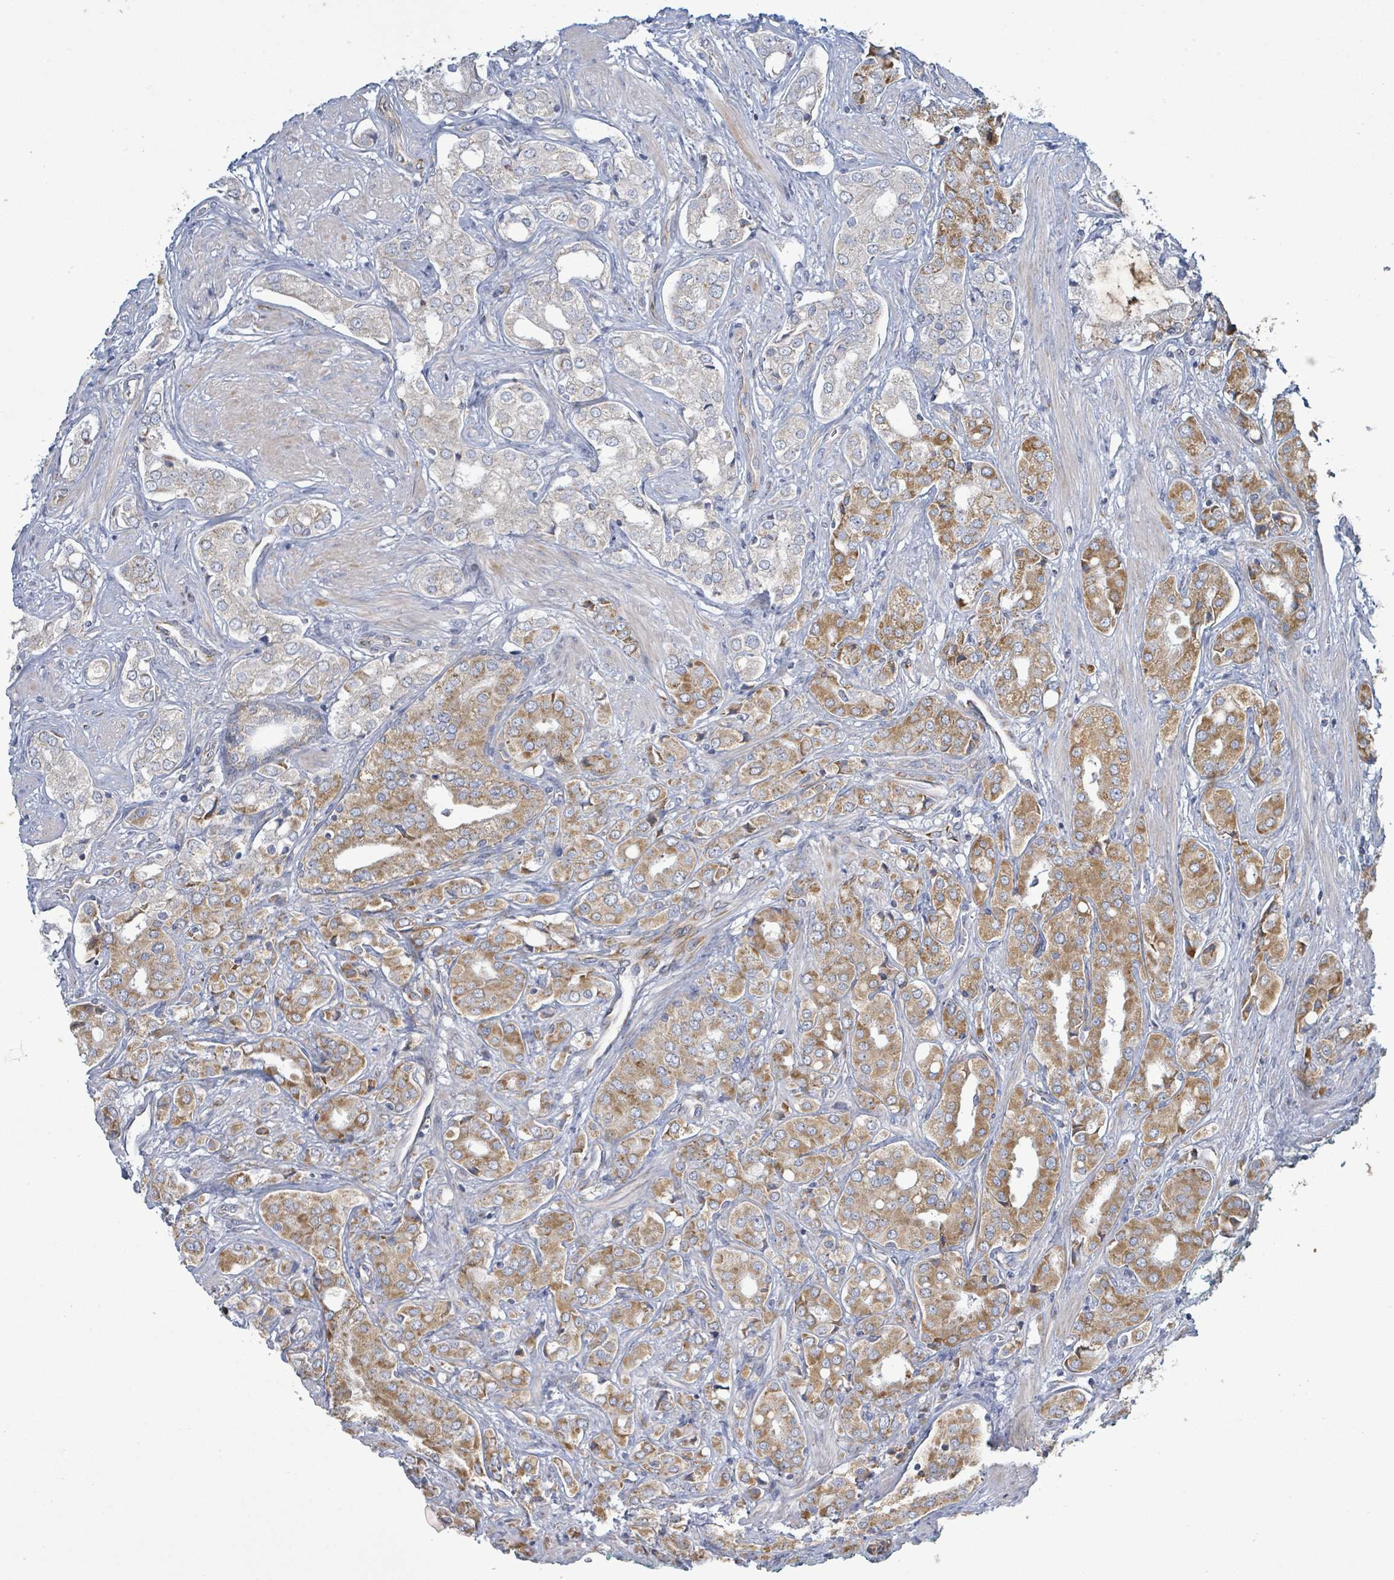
{"staining": {"intensity": "moderate", "quantity": "25%-75%", "location": "cytoplasmic/membranous"}, "tissue": "prostate cancer", "cell_type": "Tumor cells", "image_type": "cancer", "snomed": [{"axis": "morphology", "description": "Adenocarcinoma, High grade"}, {"axis": "topography", "description": "Prostate"}], "caption": "Approximately 25%-75% of tumor cells in prostate high-grade adenocarcinoma display moderate cytoplasmic/membranous protein positivity as visualized by brown immunohistochemical staining.", "gene": "ALG12", "patient": {"sex": "male", "age": 71}}